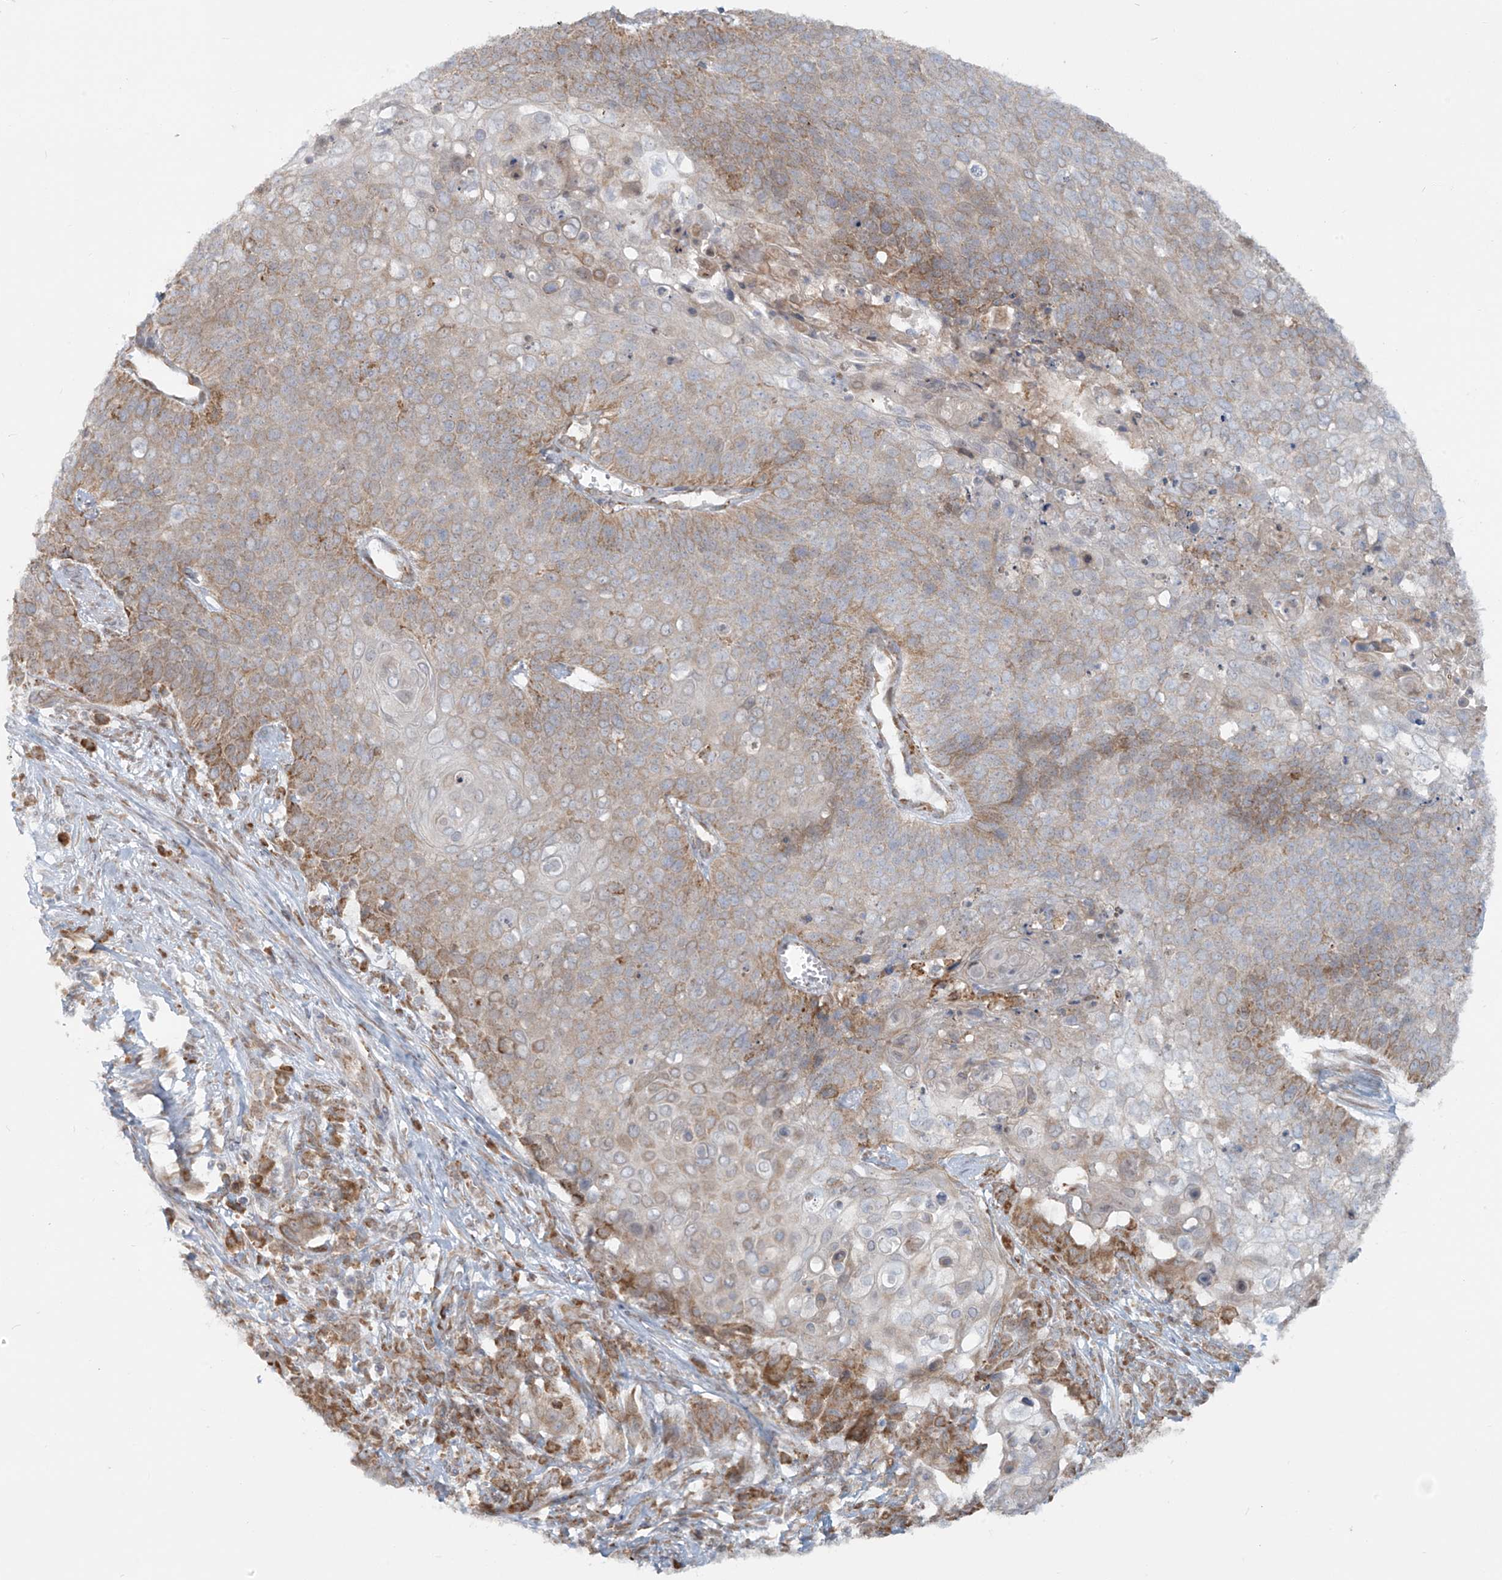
{"staining": {"intensity": "moderate", "quantity": "25%-75%", "location": "cytoplasmic/membranous"}, "tissue": "cervical cancer", "cell_type": "Tumor cells", "image_type": "cancer", "snomed": [{"axis": "morphology", "description": "Squamous cell carcinoma, NOS"}, {"axis": "topography", "description": "Cervix"}], "caption": "Cervical squamous cell carcinoma was stained to show a protein in brown. There is medium levels of moderate cytoplasmic/membranous staining in approximately 25%-75% of tumor cells. (DAB (3,3'-diaminobenzidine) IHC, brown staining for protein, blue staining for nuclei).", "gene": "KATNIP", "patient": {"sex": "female", "age": 39}}